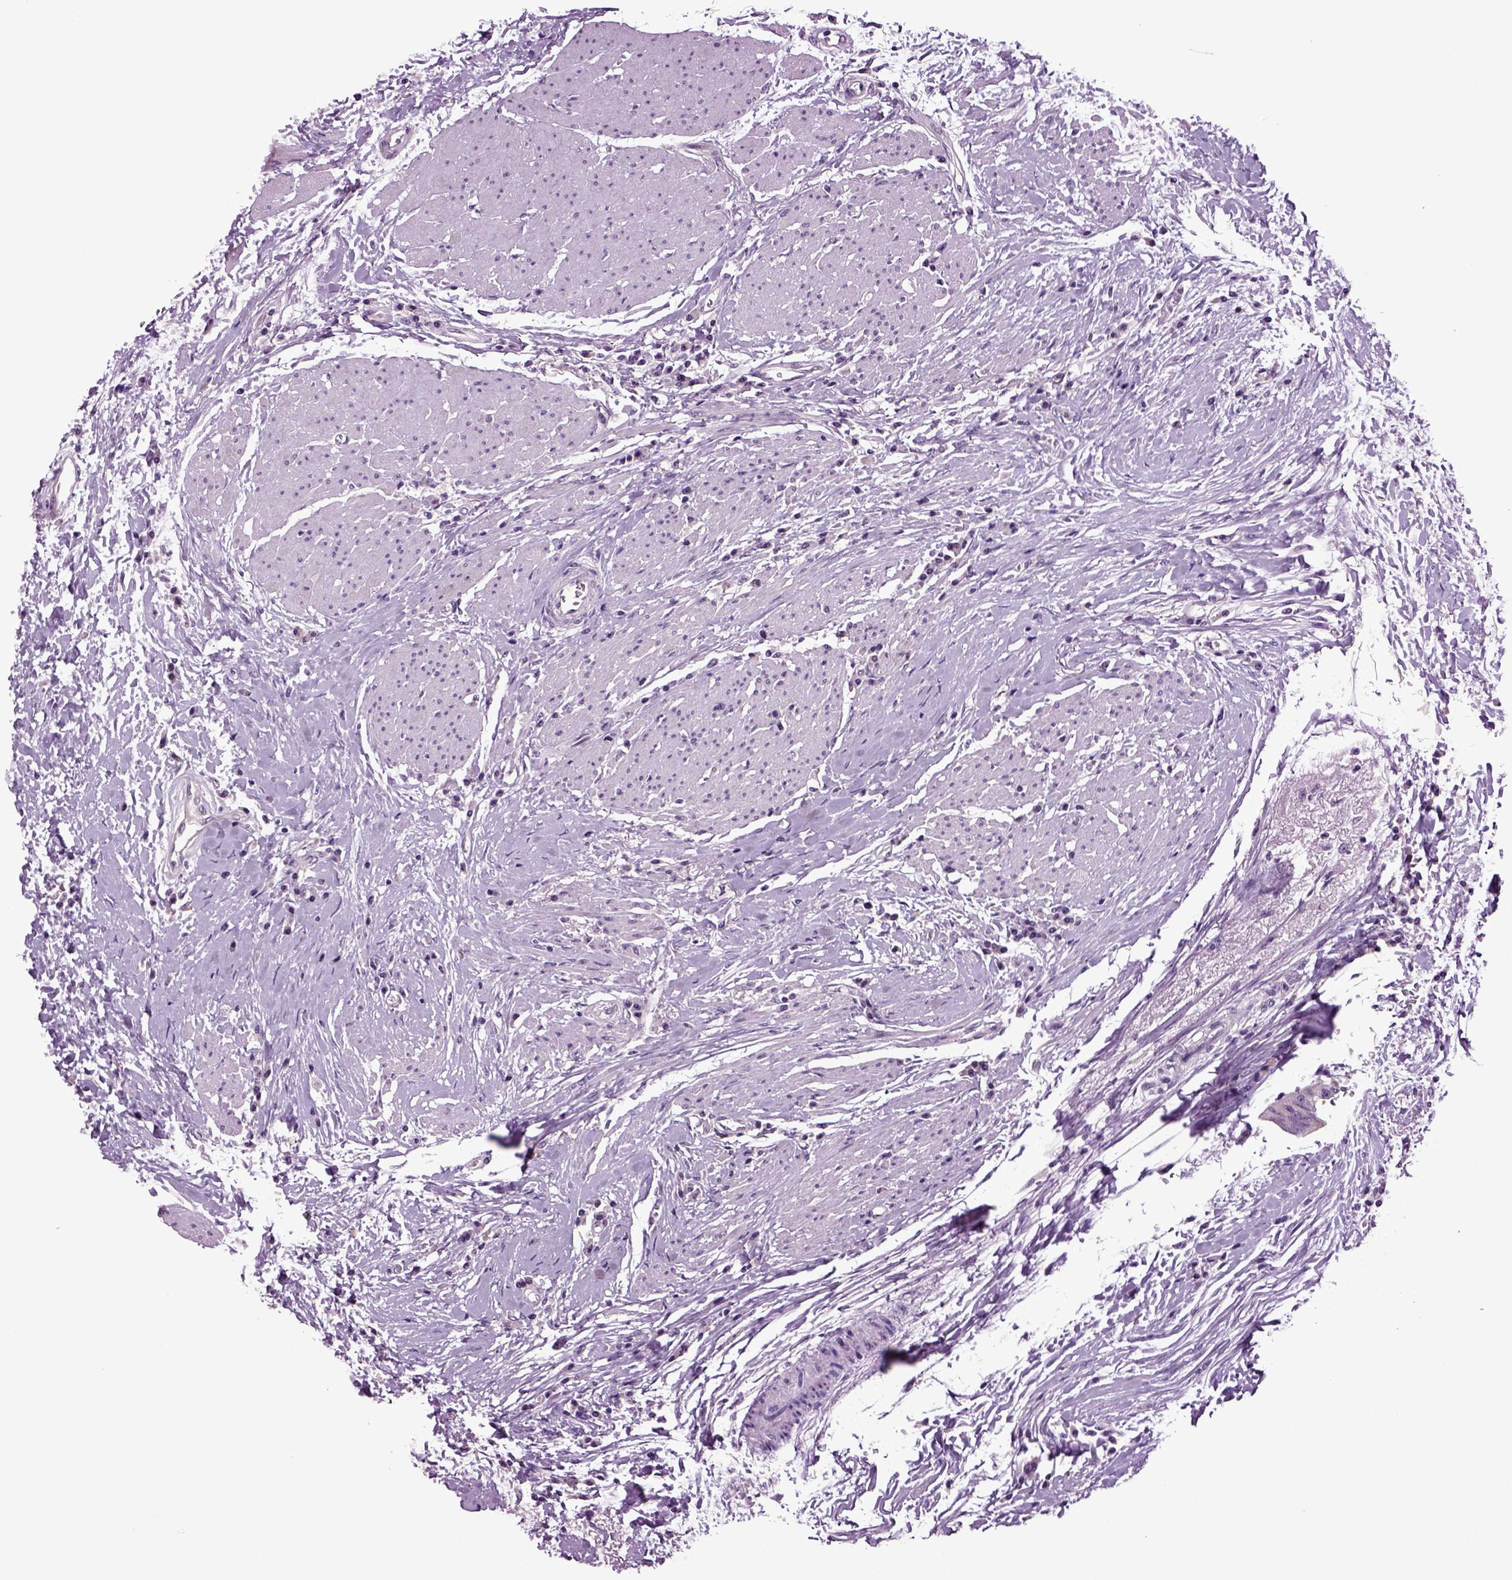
{"staining": {"intensity": "negative", "quantity": "none", "location": "none"}, "tissue": "colorectal cancer", "cell_type": "Tumor cells", "image_type": "cancer", "snomed": [{"axis": "morphology", "description": "Adenocarcinoma, NOS"}, {"axis": "topography", "description": "Rectum"}], "caption": "A photomicrograph of colorectal cancer (adenocarcinoma) stained for a protein displays no brown staining in tumor cells.", "gene": "PLCH2", "patient": {"sex": "male", "age": 59}}